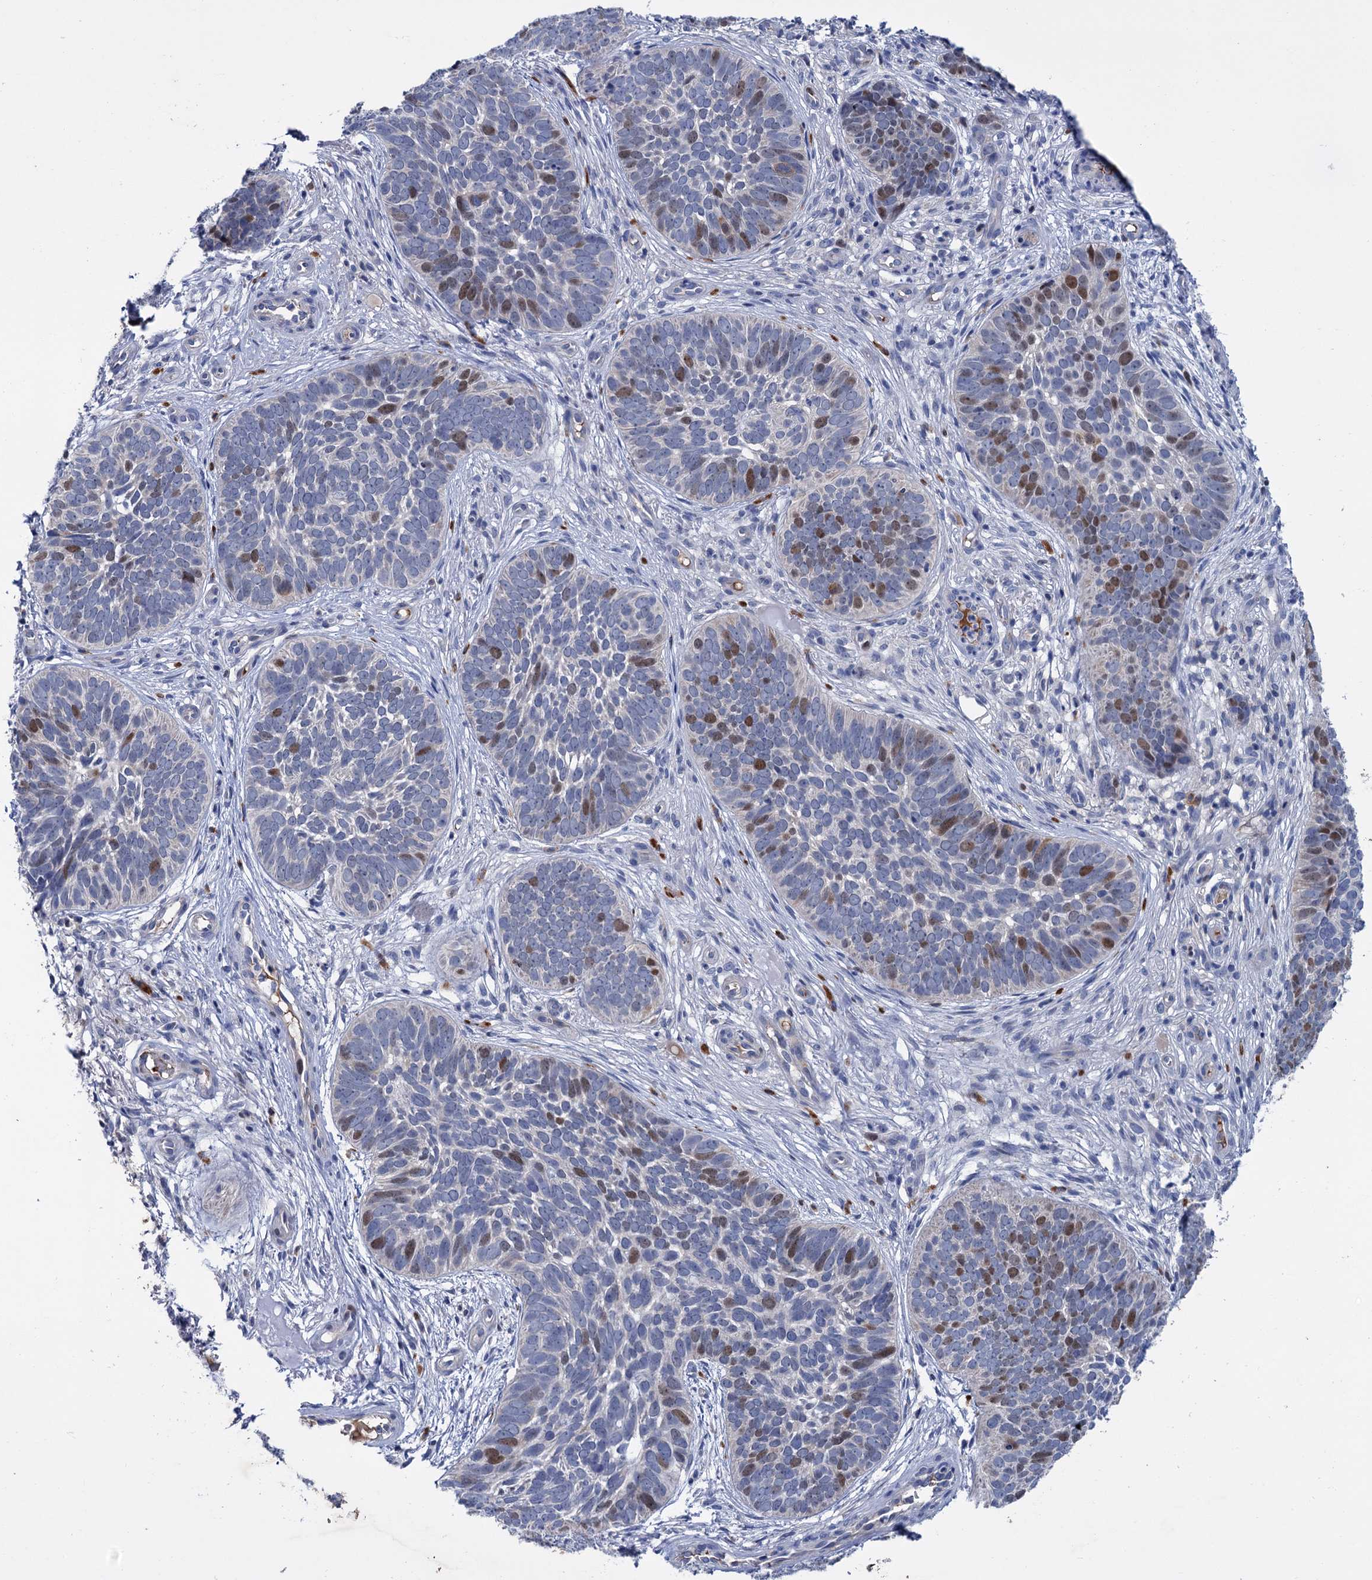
{"staining": {"intensity": "moderate", "quantity": "<25%", "location": "nuclear"}, "tissue": "skin cancer", "cell_type": "Tumor cells", "image_type": "cancer", "snomed": [{"axis": "morphology", "description": "Basal cell carcinoma"}, {"axis": "topography", "description": "Skin"}], "caption": "Human basal cell carcinoma (skin) stained for a protein (brown) demonstrates moderate nuclear positive expression in approximately <25% of tumor cells.", "gene": "FAM111B", "patient": {"sex": "male", "age": 89}}